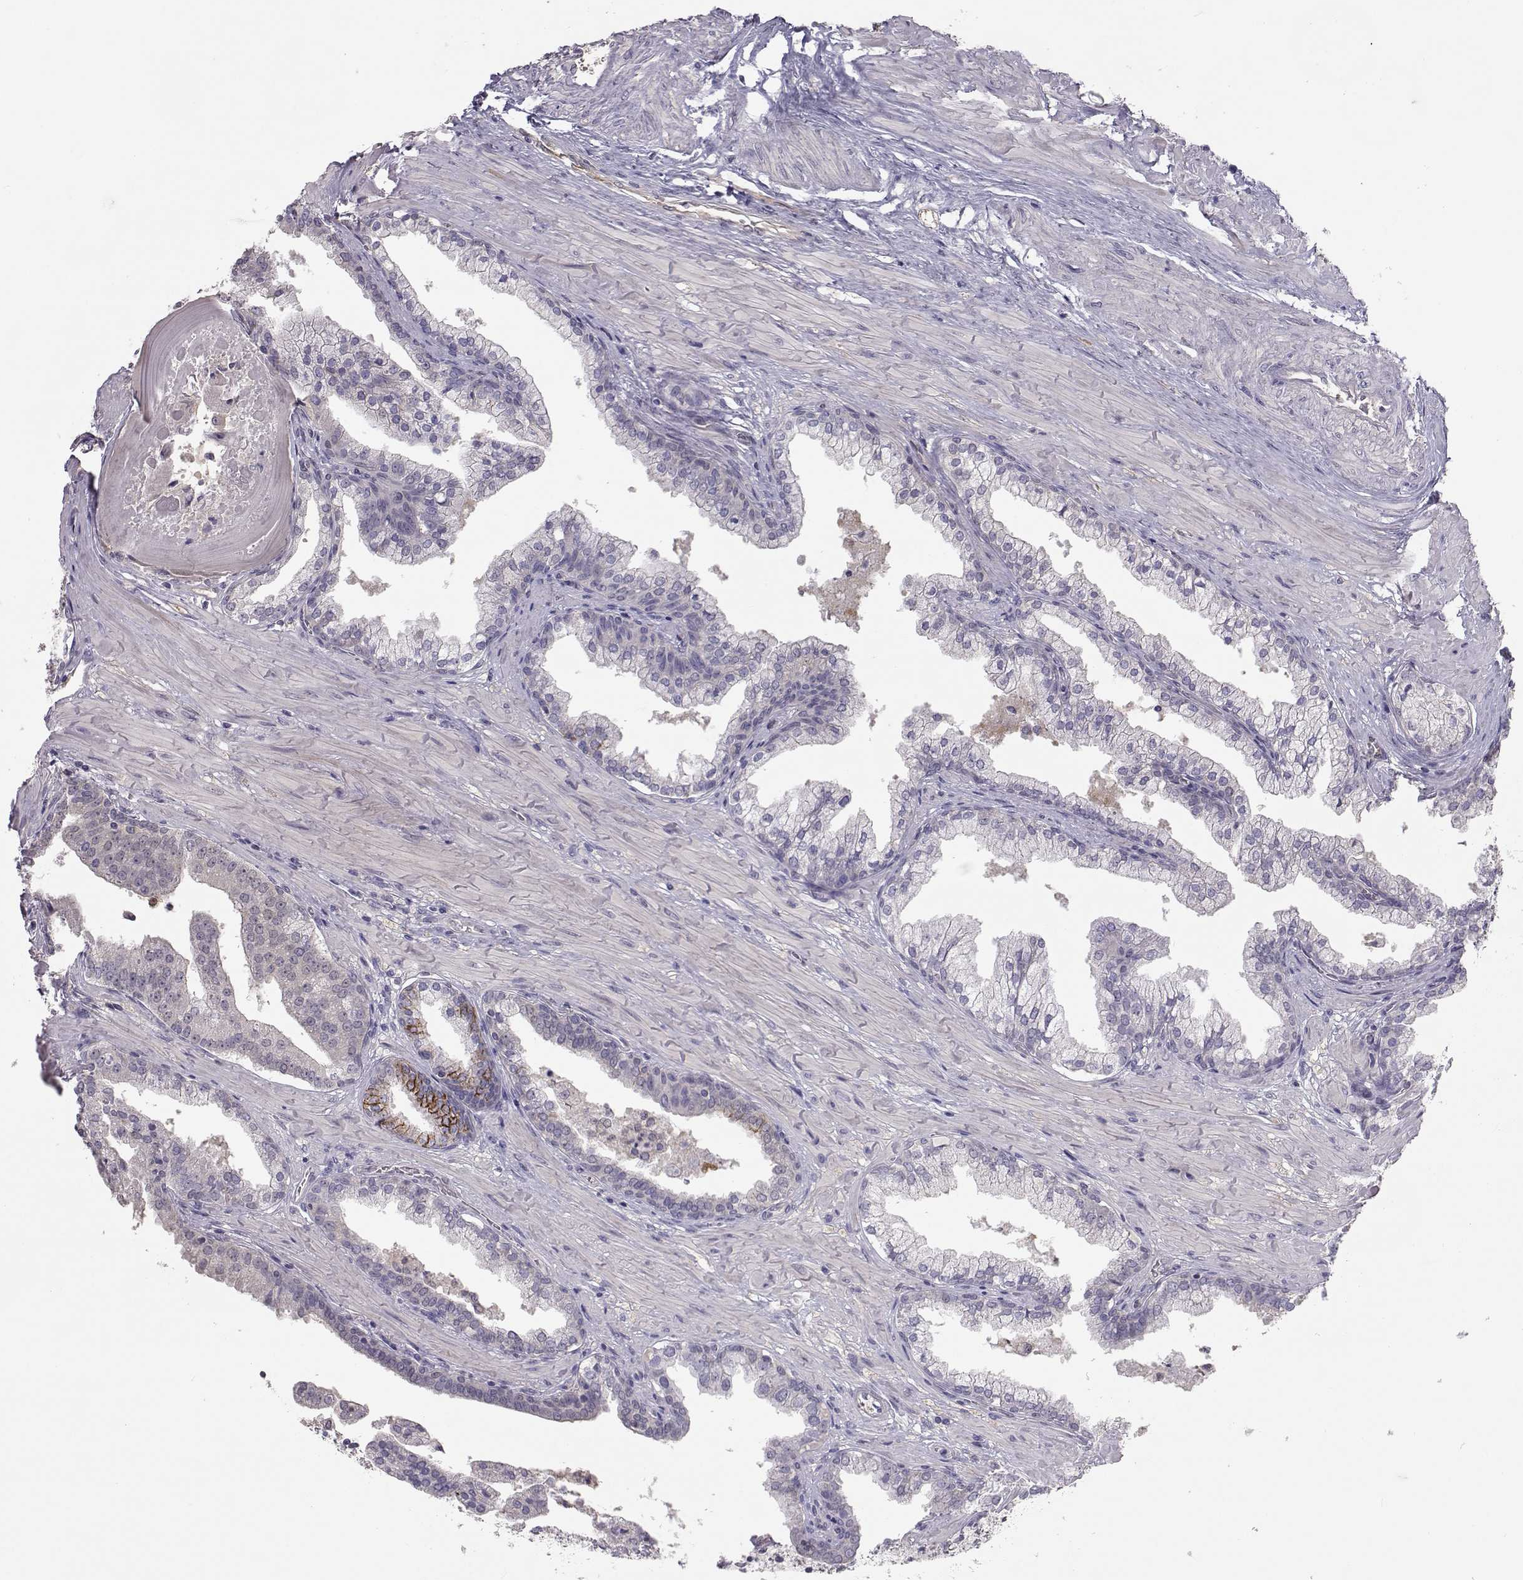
{"staining": {"intensity": "moderate", "quantity": "<25%", "location": "cytoplasmic/membranous"}, "tissue": "prostate cancer", "cell_type": "Tumor cells", "image_type": "cancer", "snomed": [{"axis": "morphology", "description": "Adenocarcinoma, NOS"}, {"axis": "topography", "description": "Prostate and seminal vesicle, NOS"}, {"axis": "topography", "description": "Prostate"}], "caption": "High-magnification brightfield microscopy of prostate adenocarcinoma stained with DAB (brown) and counterstained with hematoxylin (blue). tumor cells exhibit moderate cytoplasmic/membranous positivity is seen in about<25% of cells.", "gene": "NCAM2", "patient": {"sex": "male", "age": 44}}